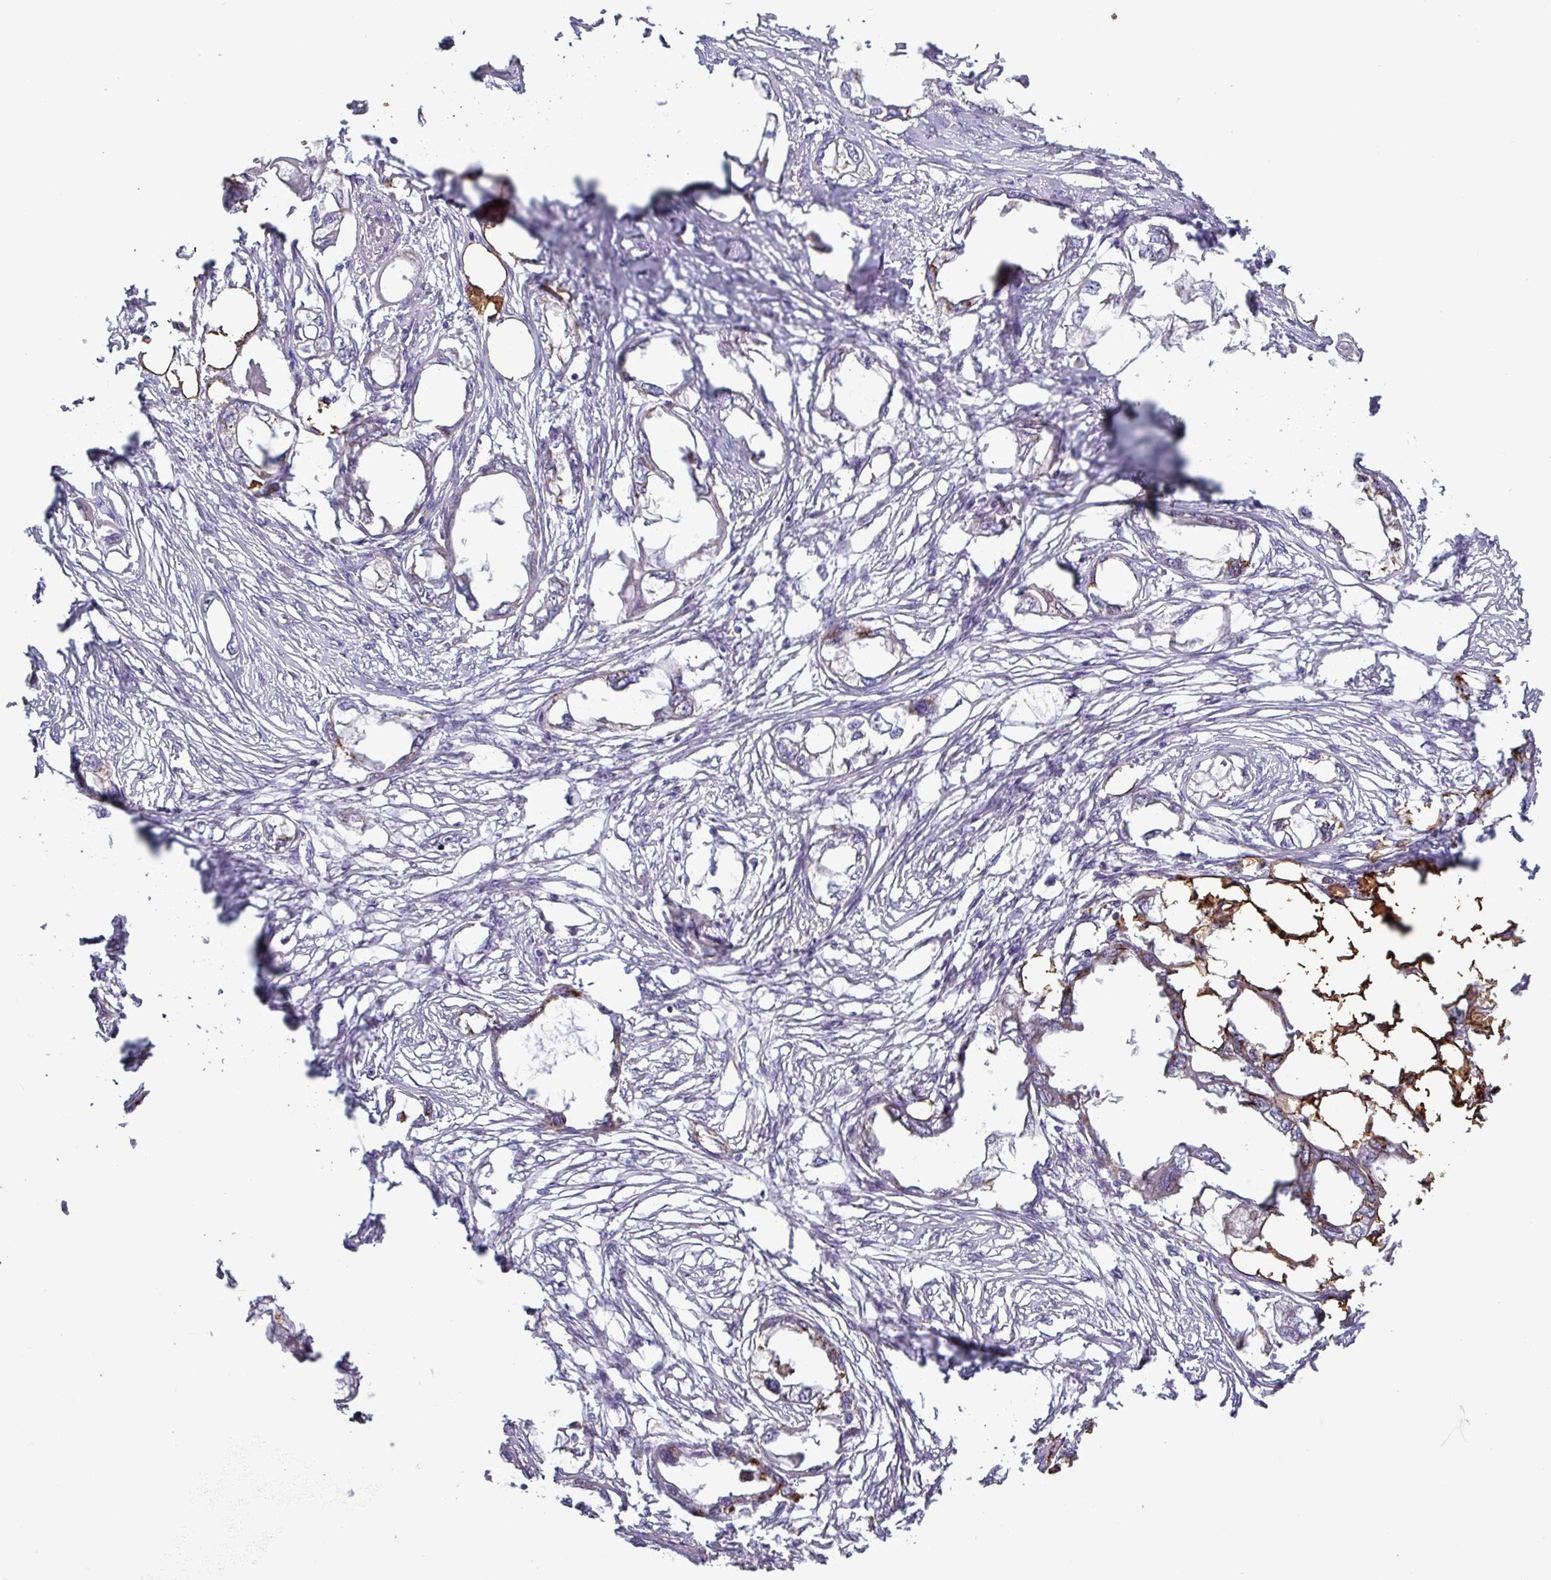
{"staining": {"intensity": "moderate", "quantity": "<25%", "location": "cytoplasmic/membranous"}, "tissue": "endometrial cancer", "cell_type": "Tumor cells", "image_type": "cancer", "snomed": [{"axis": "morphology", "description": "Adenocarcinoma, NOS"}, {"axis": "morphology", "description": "Adenocarcinoma, metastatic, NOS"}, {"axis": "topography", "description": "Adipose tissue"}, {"axis": "topography", "description": "Endometrium"}], "caption": "Tumor cells exhibit low levels of moderate cytoplasmic/membranous positivity in about <25% of cells in human endometrial cancer (metastatic adenocarcinoma).", "gene": "PLIN2", "patient": {"sex": "female", "age": 67}}